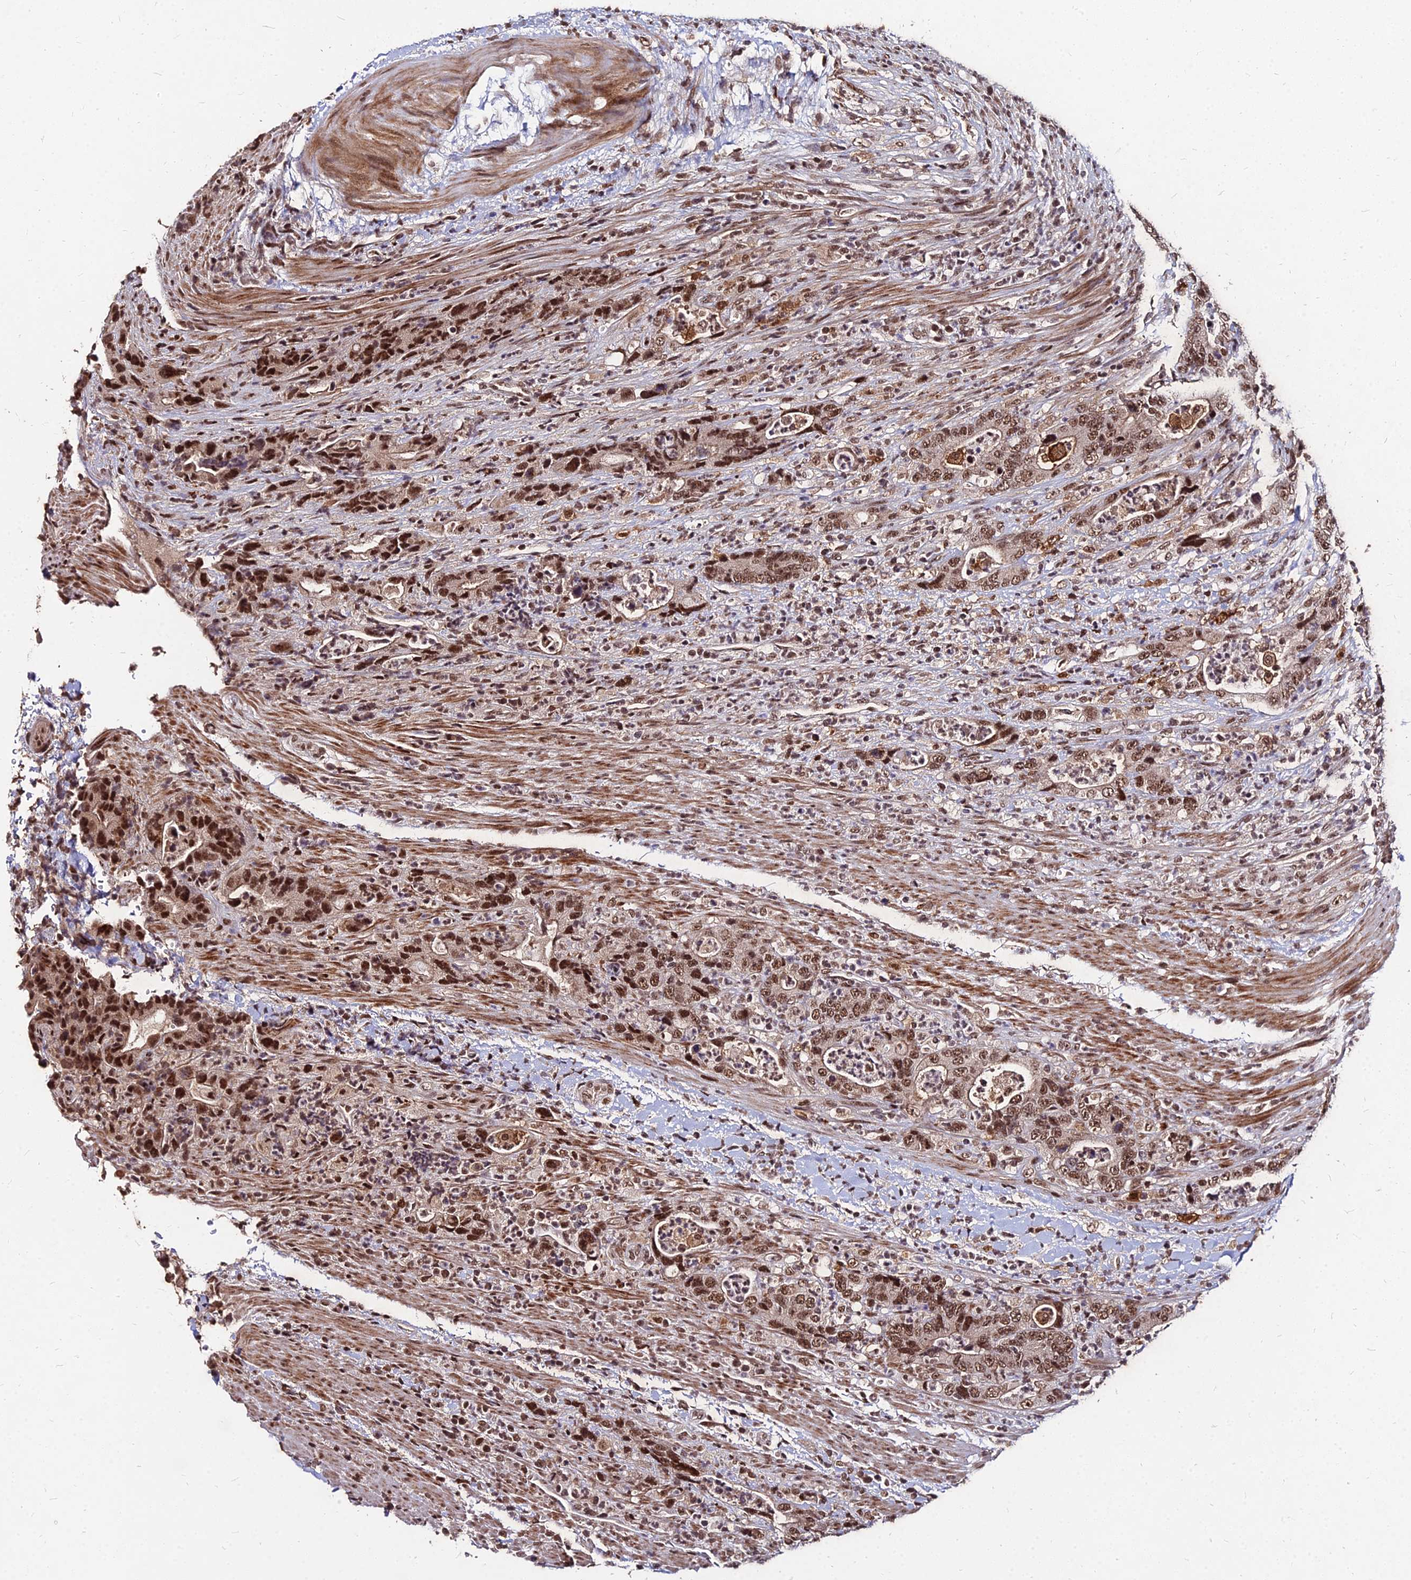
{"staining": {"intensity": "strong", "quantity": ">75%", "location": "nuclear"}, "tissue": "colorectal cancer", "cell_type": "Tumor cells", "image_type": "cancer", "snomed": [{"axis": "morphology", "description": "Adenocarcinoma, NOS"}, {"axis": "topography", "description": "Colon"}], "caption": "Tumor cells display high levels of strong nuclear staining in approximately >75% of cells in colorectal cancer (adenocarcinoma). Ihc stains the protein of interest in brown and the nuclei are stained blue.", "gene": "ZBED4", "patient": {"sex": "female", "age": 75}}